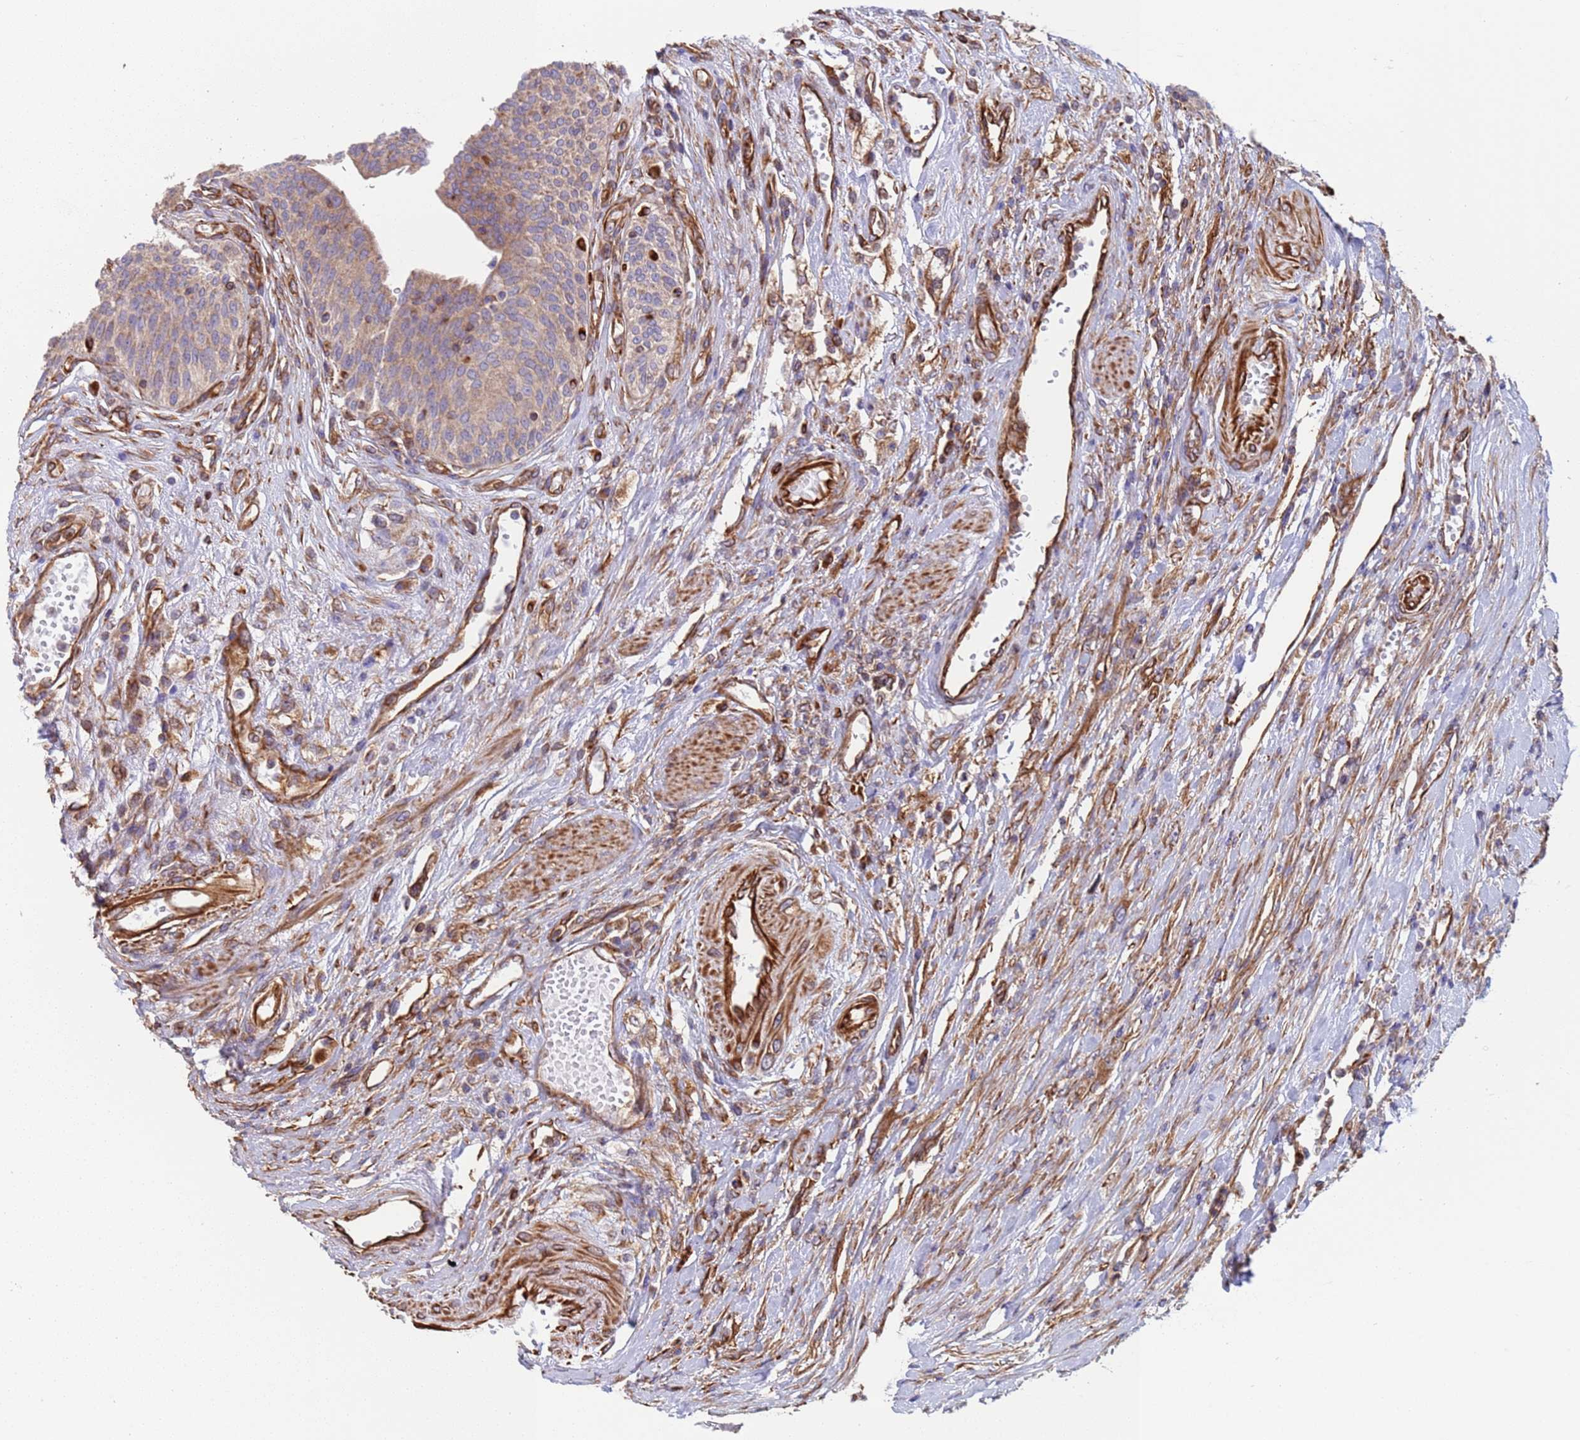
{"staining": {"intensity": "weak", "quantity": "<25%", "location": "cytoplasmic/membranous"}, "tissue": "urothelial cancer", "cell_type": "Tumor cells", "image_type": "cancer", "snomed": [{"axis": "morphology", "description": "Urothelial carcinoma, High grade"}, {"axis": "topography", "description": "Urinary bladder"}], "caption": "High-grade urothelial carcinoma was stained to show a protein in brown. There is no significant staining in tumor cells. (DAB (3,3'-diaminobenzidine) immunohistochemistry, high magnification).", "gene": "NUDT12", "patient": {"sex": "female", "age": 79}}